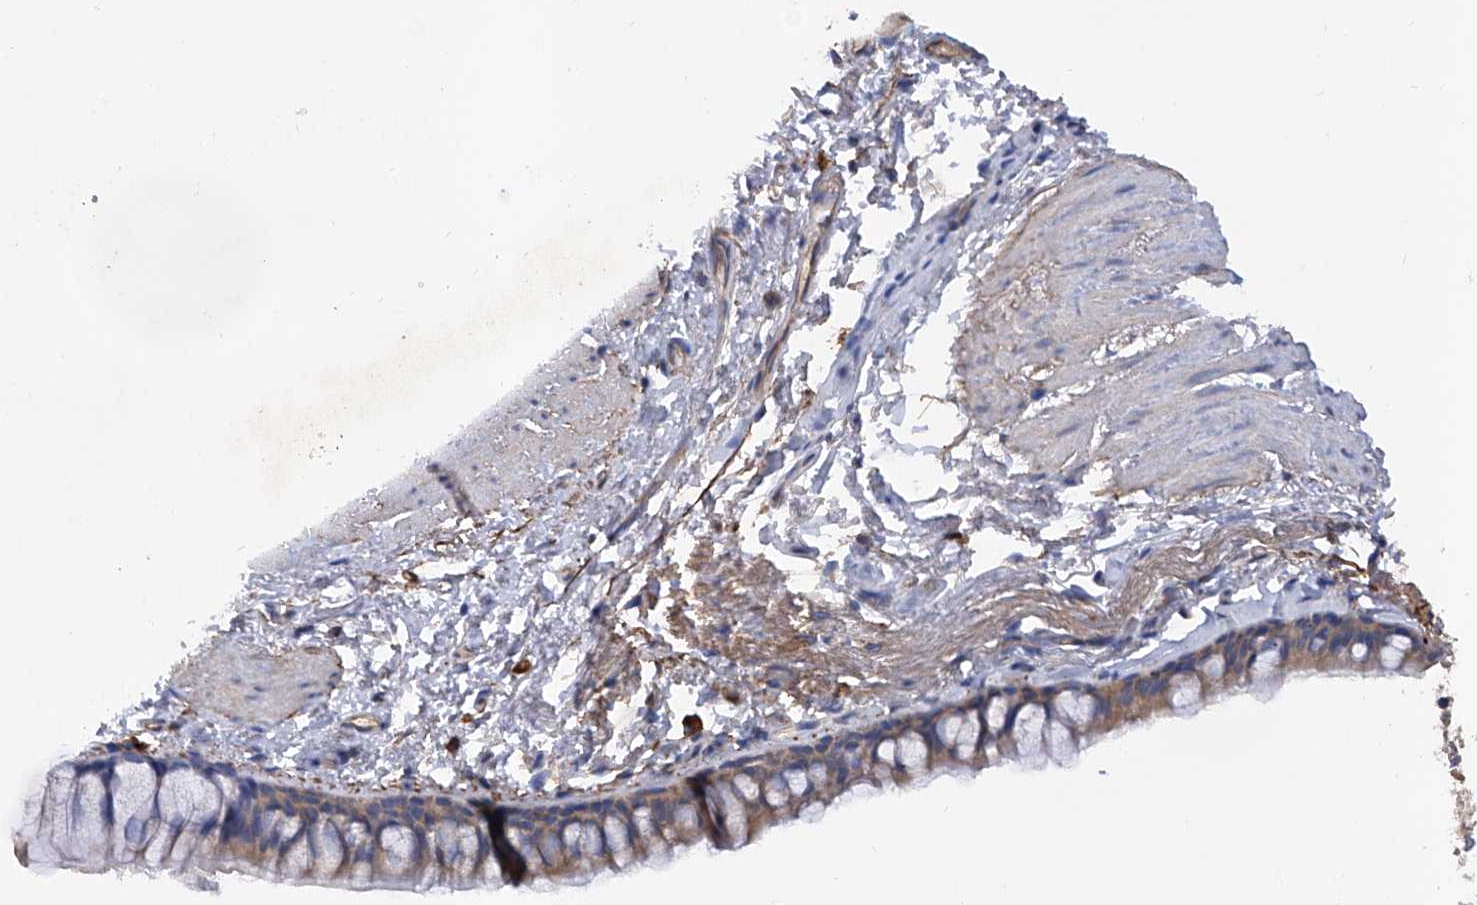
{"staining": {"intensity": "moderate", "quantity": ">75%", "location": "cytoplasmic/membranous"}, "tissue": "bronchus", "cell_type": "Respiratory epithelial cells", "image_type": "normal", "snomed": [{"axis": "morphology", "description": "Normal tissue, NOS"}, {"axis": "topography", "description": "Cartilage tissue"}, {"axis": "topography", "description": "Bronchus"}], "caption": "High-magnification brightfield microscopy of normal bronchus stained with DAB (3,3'-diaminobenzidine) (brown) and counterstained with hematoxylin (blue). respiratory epithelial cells exhibit moderate cytoplasmic/membranous staining is present in about>75% of cells. (DAB IHC, brown staining for protein, blue staining for nuclei).", "gene": "INPP5B", "patient": {"sex": "female", "age": 73}}